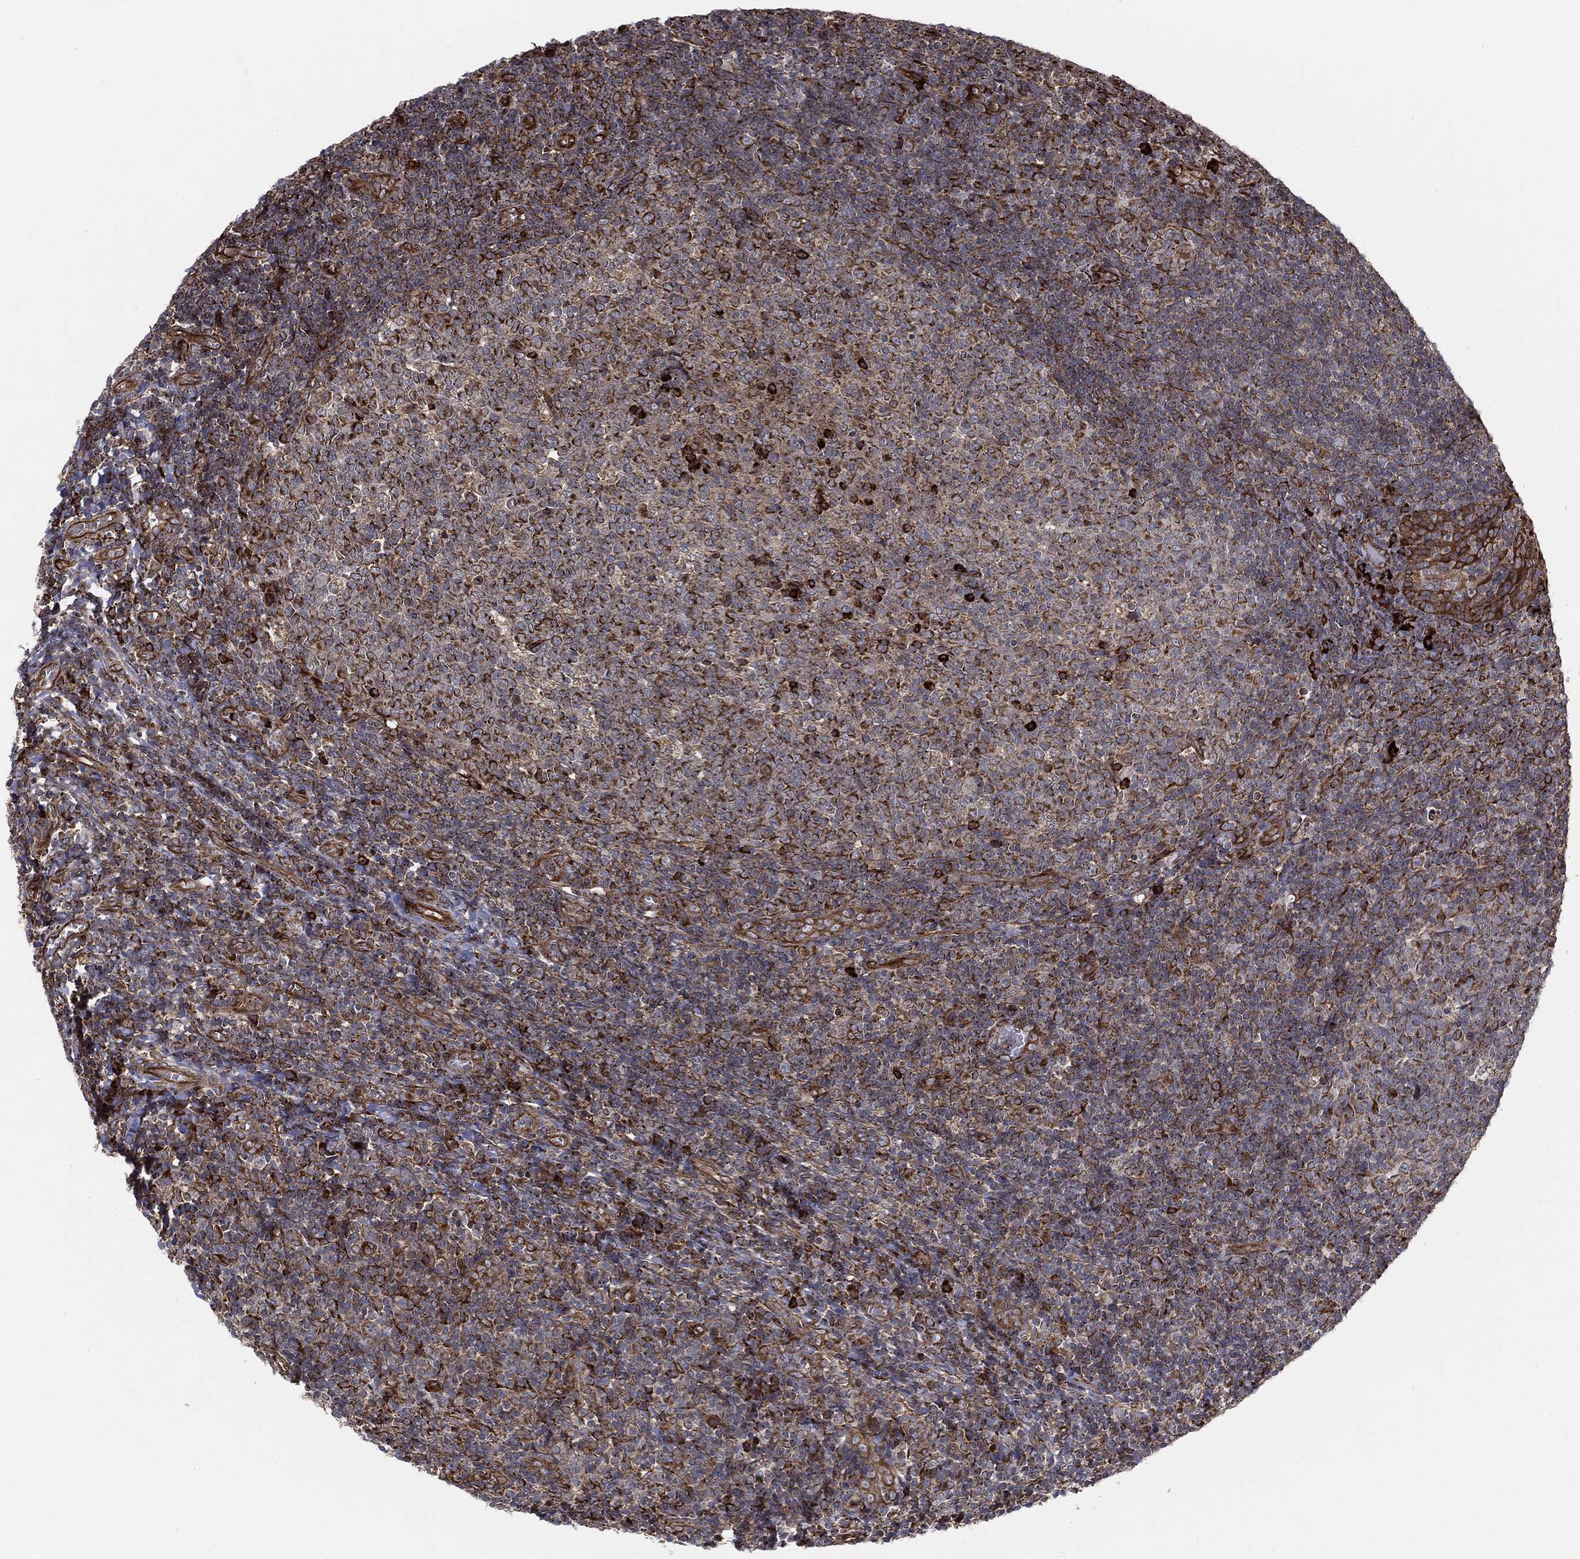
{"staining": {"intensity": "strong", "quantity": "<25%", "location": "cytoplasmic/membranous"}, "tissue": "tonsil", "cell_type": "Germinal center cells", "image_type": "normal", "snomed": [{"axis": "morphology", "description": "Normal tissue, NOS"}, {"axis": "topography", "description": "Tonsil"}], "caption": "Immunohistochemistry (DAB (3,3'-diaminobenzidine)) staining of unremarkable human tonsil displays strong cytoplasmic/membranous protein positivity in approximately <25% of germinal center cells.", "gene": "CYLD", "patient": {"sex": "female", "age": 5}}